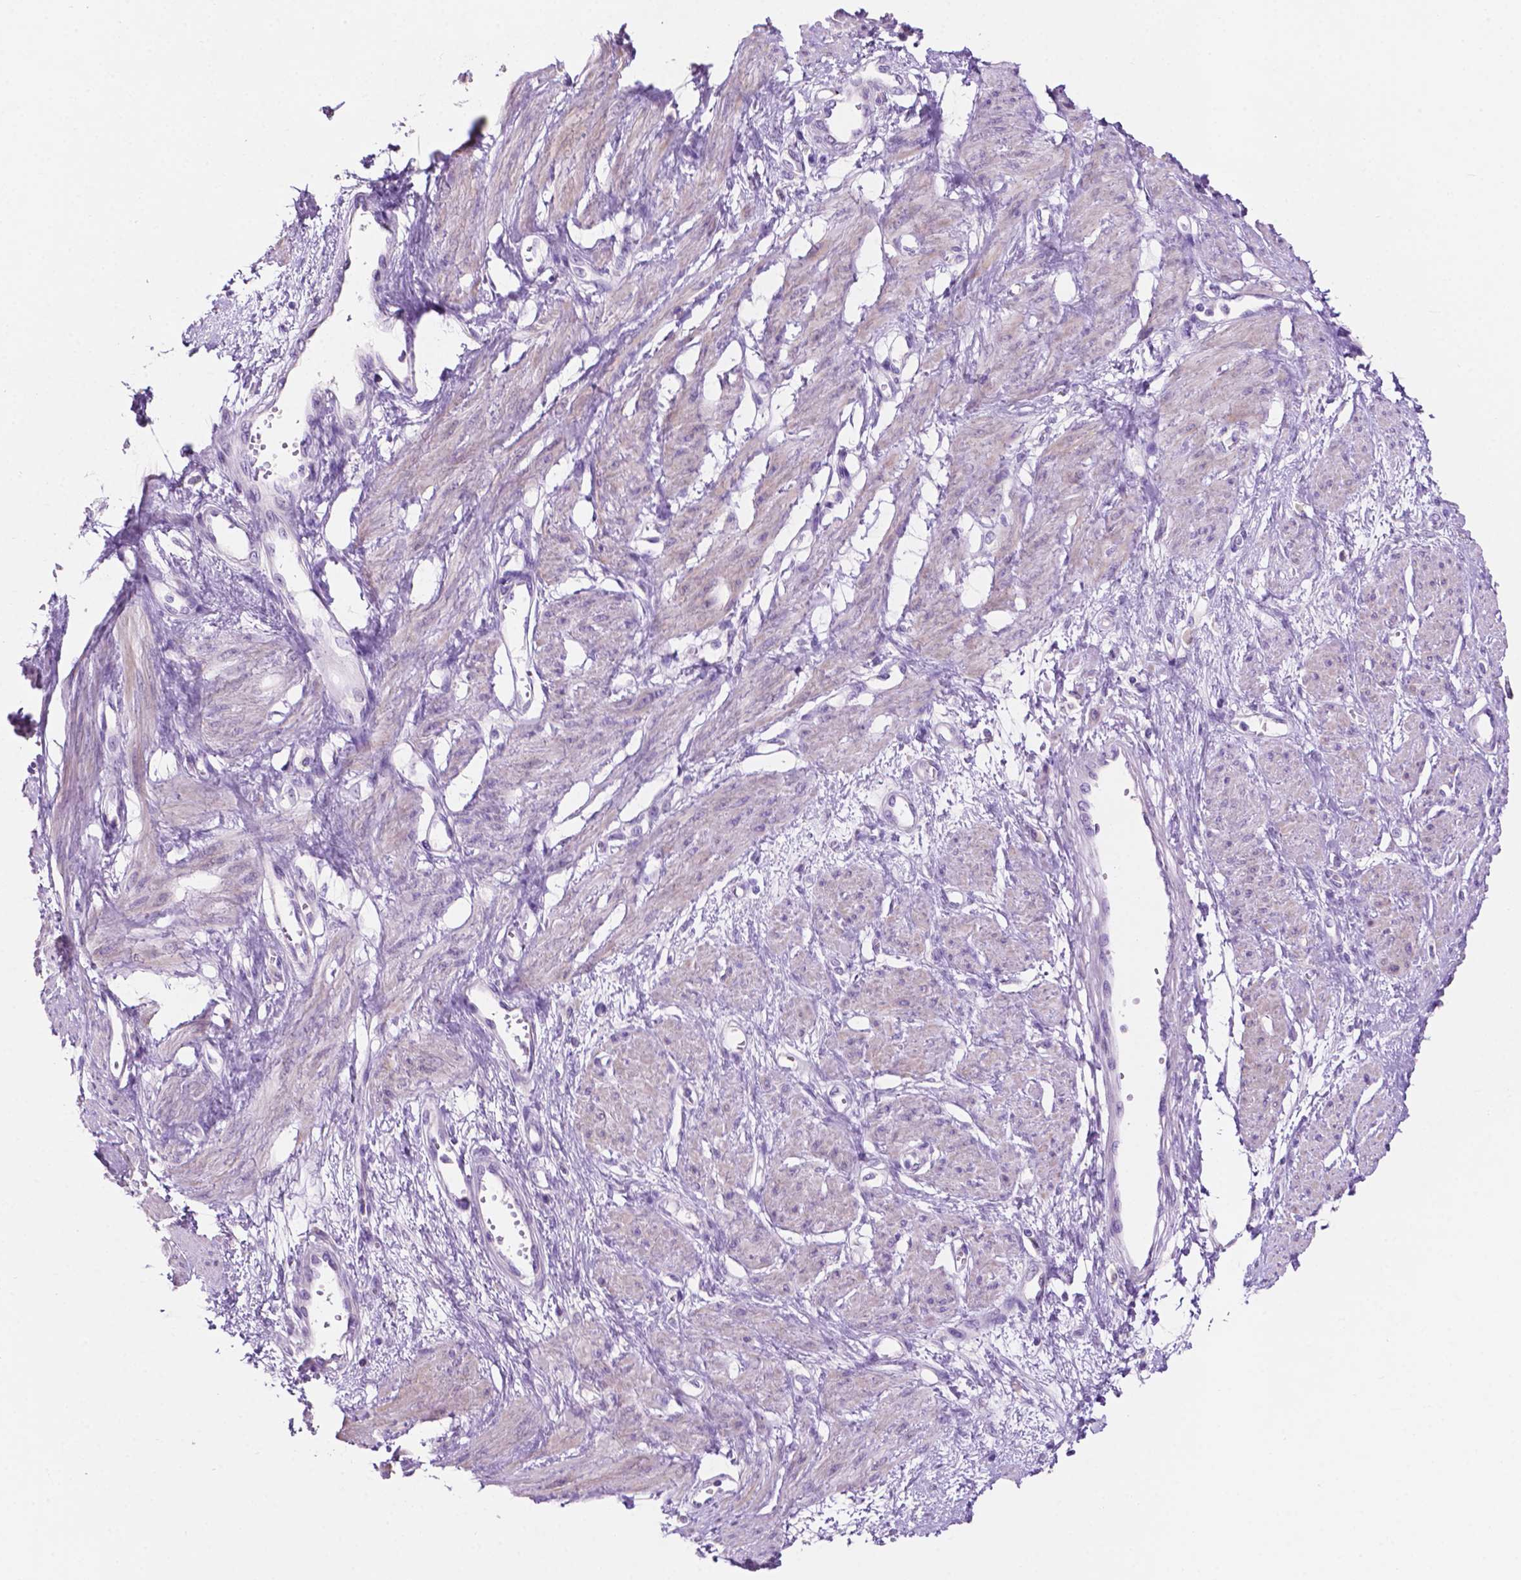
{"staining": {"intensity": "weak", "quantity": "<25%", "location": "cytoplasmic/membranous"}, "tissue": "smooth muscle", "cell_type": "Smooth muscle cells", "image_type": "normal", "snomed": [{"axis": "morphology", "description": "Normal tissue, NOS"}, {"axis": "topography", "description": "Smooth muscle"}, {"axis": "topography", "description": "Uterus"}], "caption": "This is a image of IHC staining of benign smooth muscle, which shows no staining in smooth muscle cells.", "gene": "CLDN17", "patient": {"sex": "female", "age": 39}}